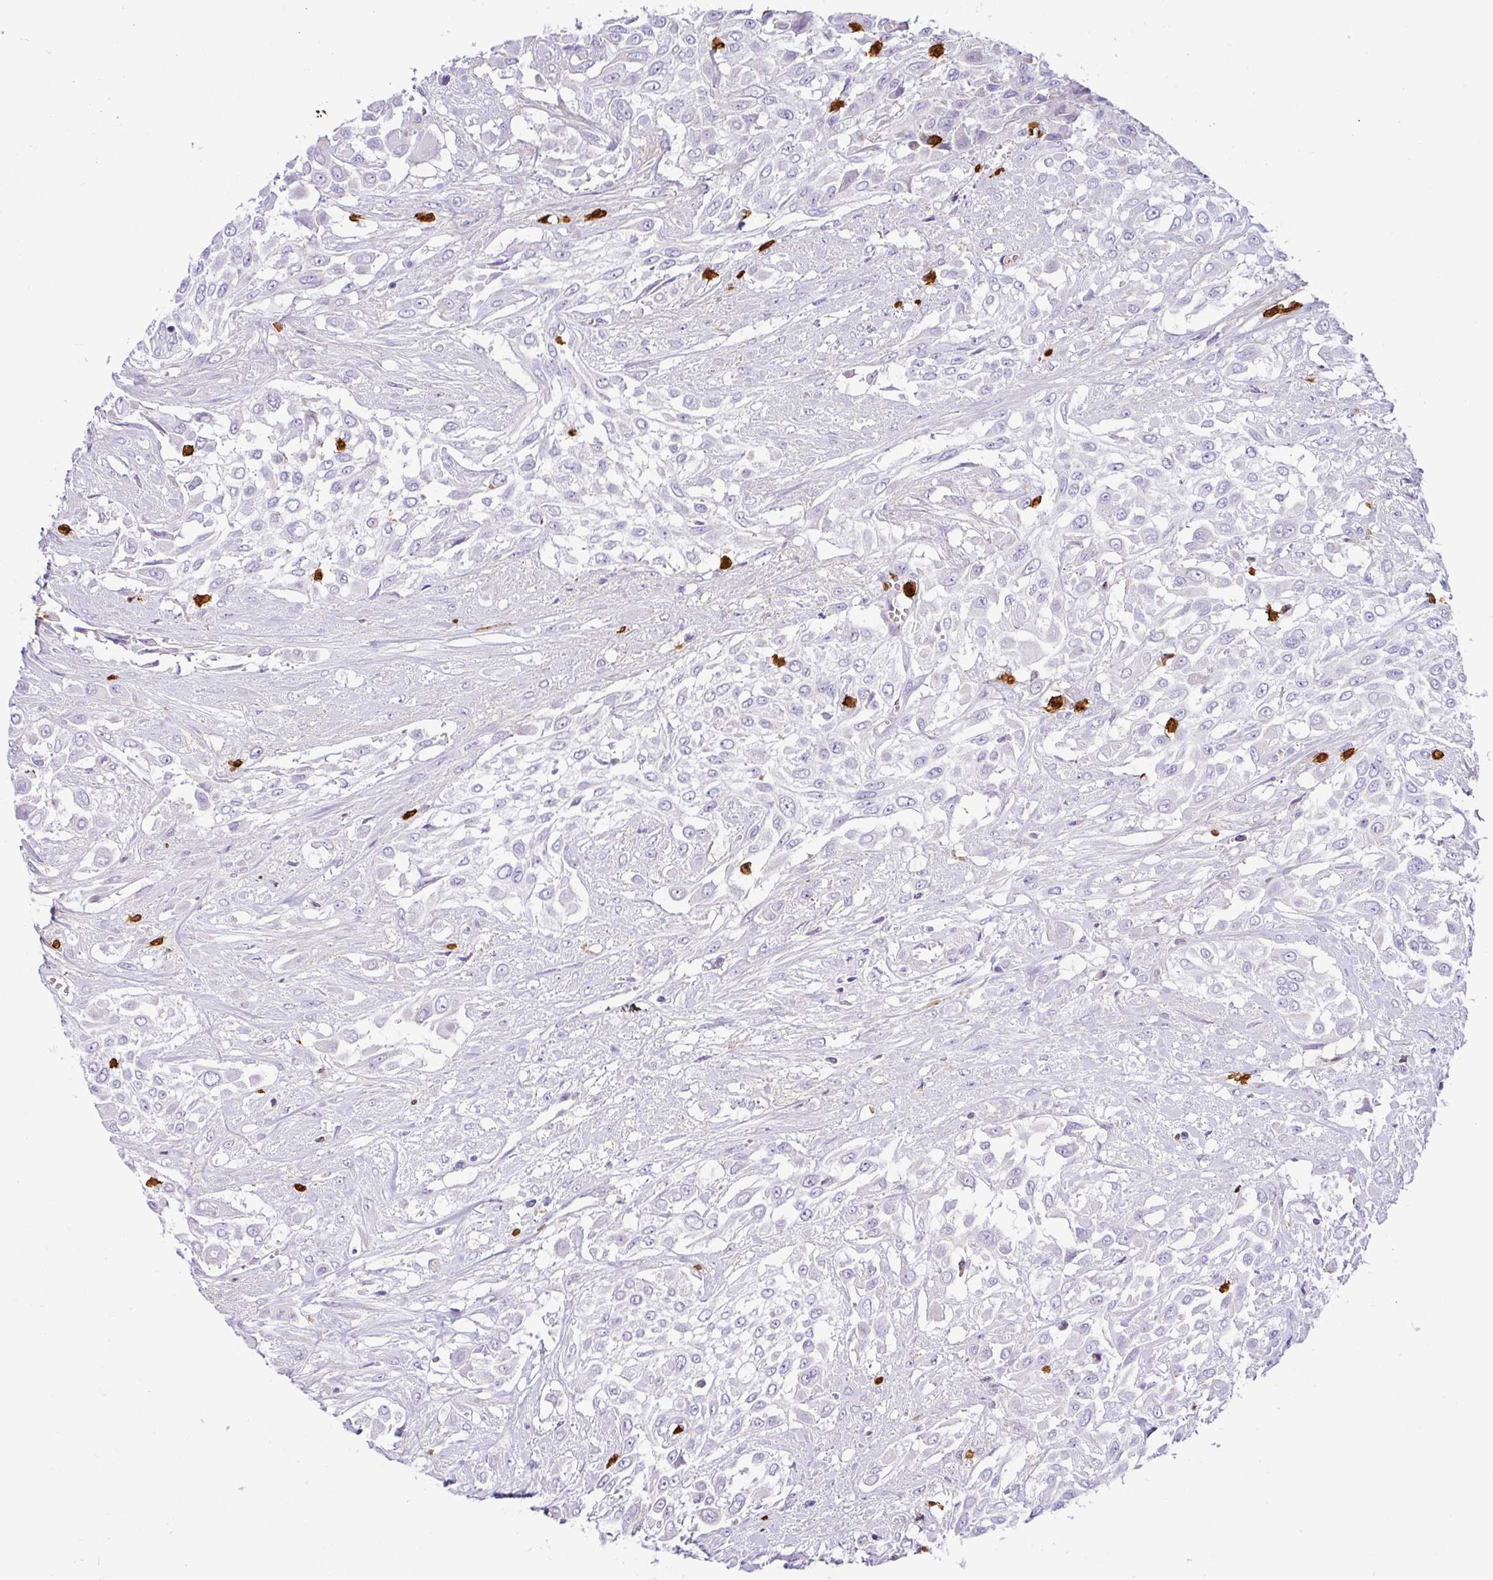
{"staining": {"intensity": "negative", "quantity": "none", "location": "none"}, "tissue": "urothelial cancer", "cell_type": "Tumor cells", "image_type": "cancer", "snomed": [{"axis": "morphology", "description": "Urothelial carcinoma, High grade"}, {"axis": "topography", "description": "Urinary bladder"}], "caption": "Urothelial cancer was stained to show a protein in brown. There is no significant staining in tumor cells.", "gene": "SH2D3C", "patient": {"sex": "male", "age": 57}}